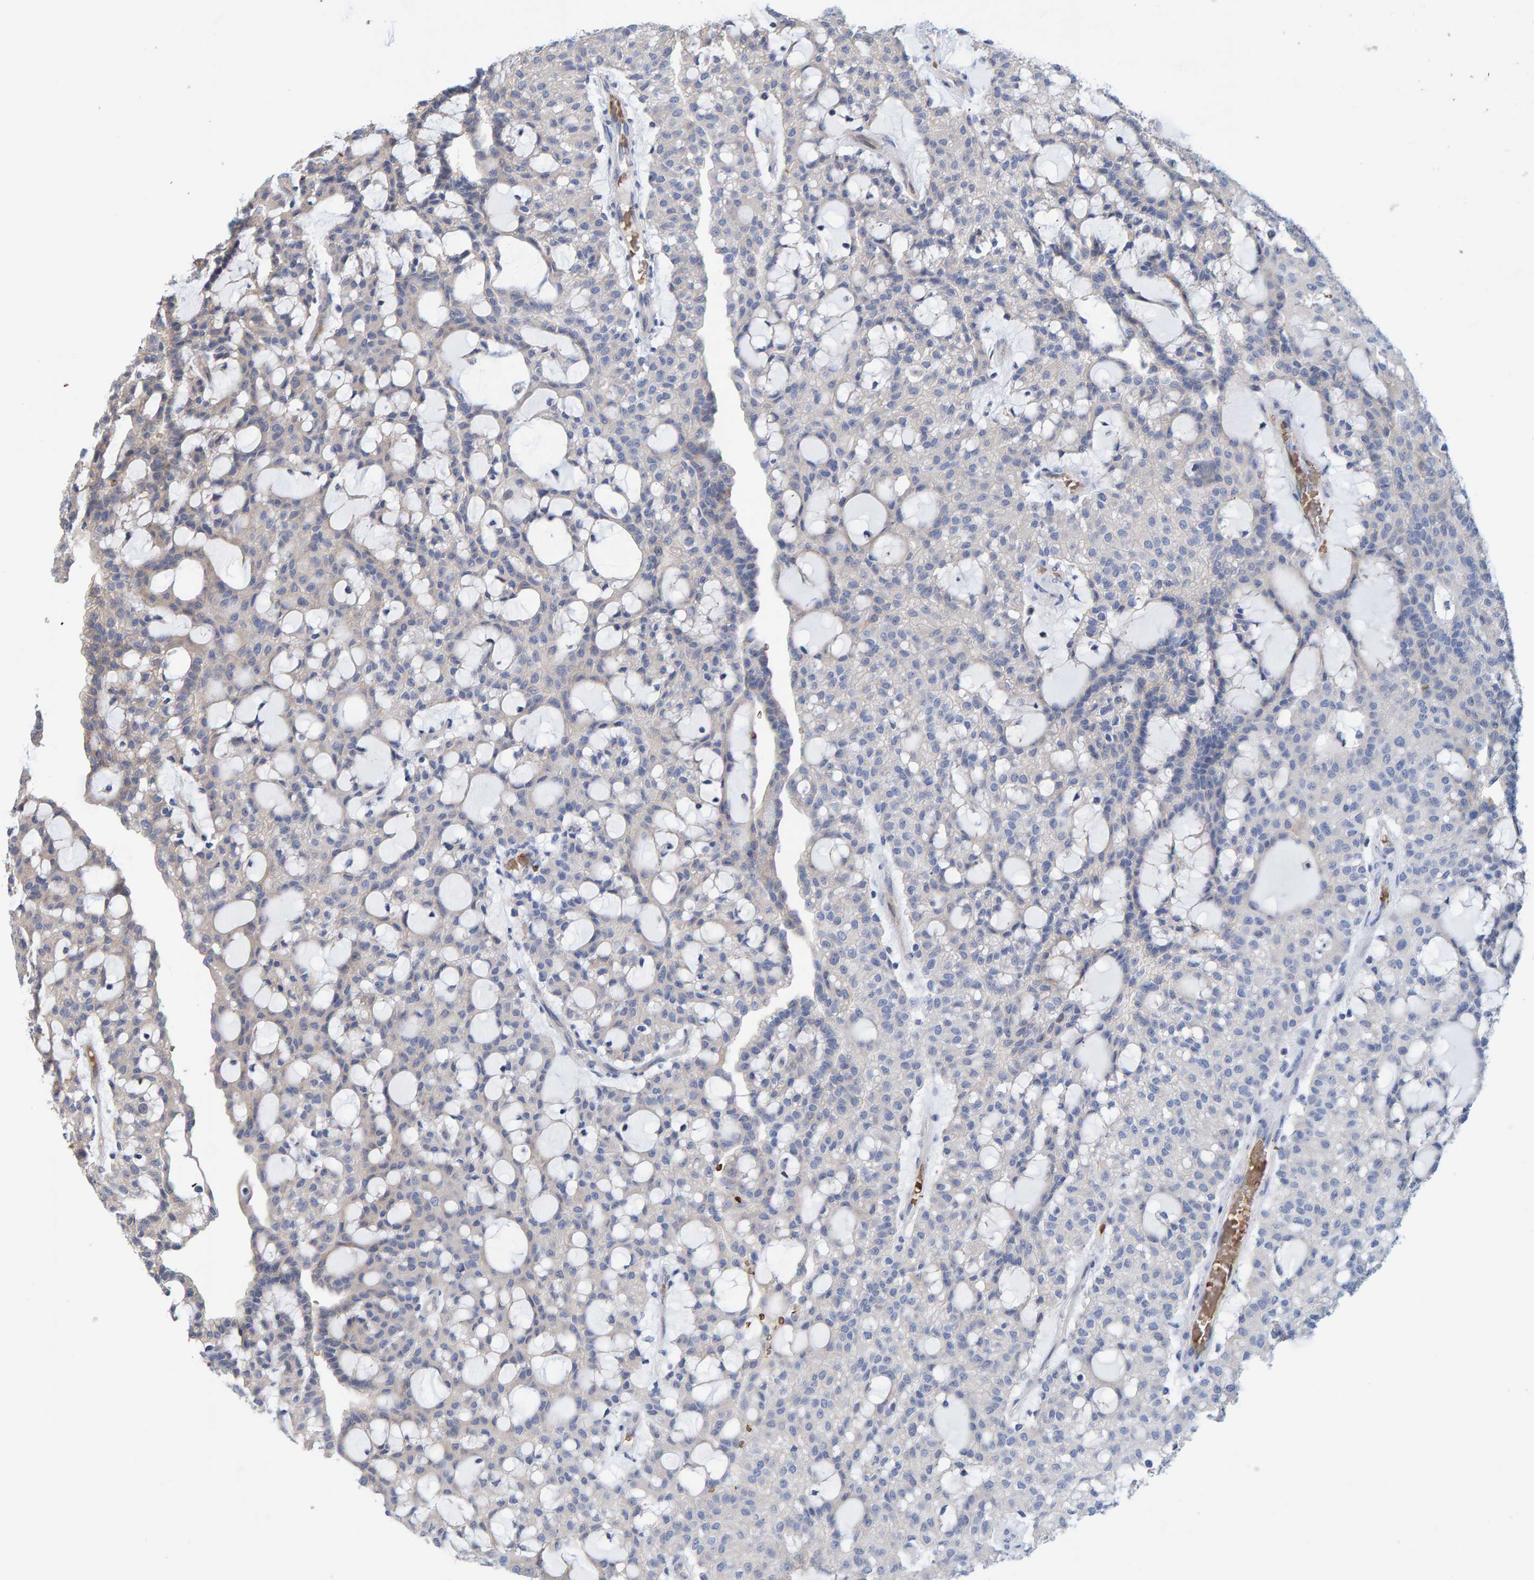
{"staining": {"intensity": "weak", "quantity": "25%-75%", "location": "cytoplasmic/membranous"}, "tissue": "renal cancer", "cell_type": "Tumor cells", "image_type": "cancer", "snomed": [{"axis": "morphology", "description": "Adenocarcinoma, NOS"}, {"axis": "topography", "description": "Kidney"}], "caption": "High-magnification brightfield microscopy of renal cancer stained with DAB (3,3'-diaminobenzidine) (brown) and counterstained with hematoxylin (blue). tumor cells exhibit weak cytoplasmic/membranous staining is identified in approximately25%-75% of cells.", "gene": "VPS9D1", "patient": {"sex": "male", "age": 63}}